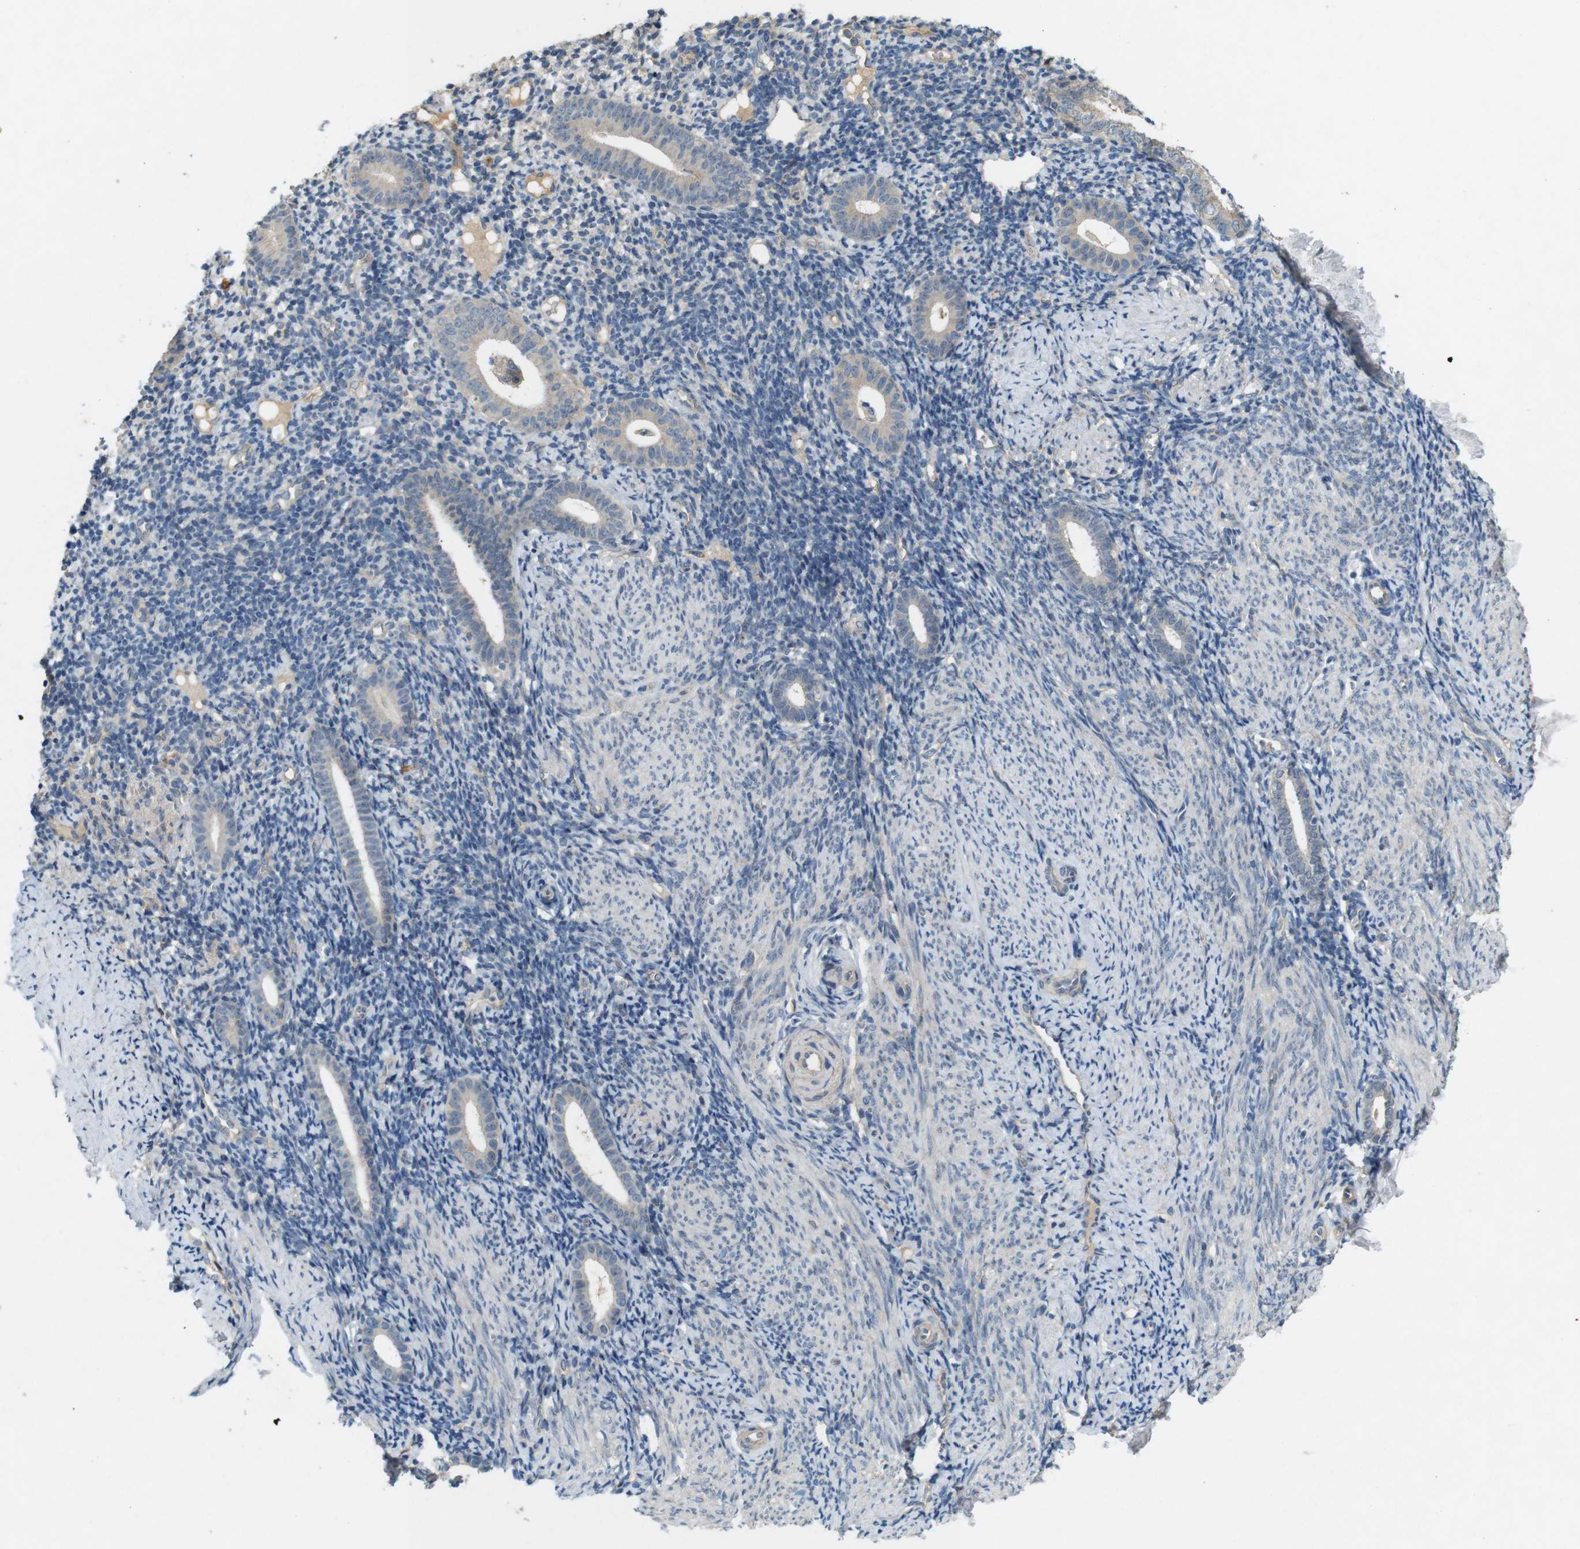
{"staining": {"intensity": "negative", "quantity": "none", "location": "none"}, "tissue": "endometrium", "cell_type": "Cells in endometrial stroma", "image_type": "normal", "snomed": [{"axis": "morphology", "description": "Normal tissue, NOS"}, {"axis": "topography", "description": "Endometrium"}], "caption": "A high-resolution image shows immunohistochemistry staining of benign endometrium, which demonstrates no significant positivity in cells in endometrial stroma.", "gene": "PVR", "patient": {"sex": "female", "age": 50}}